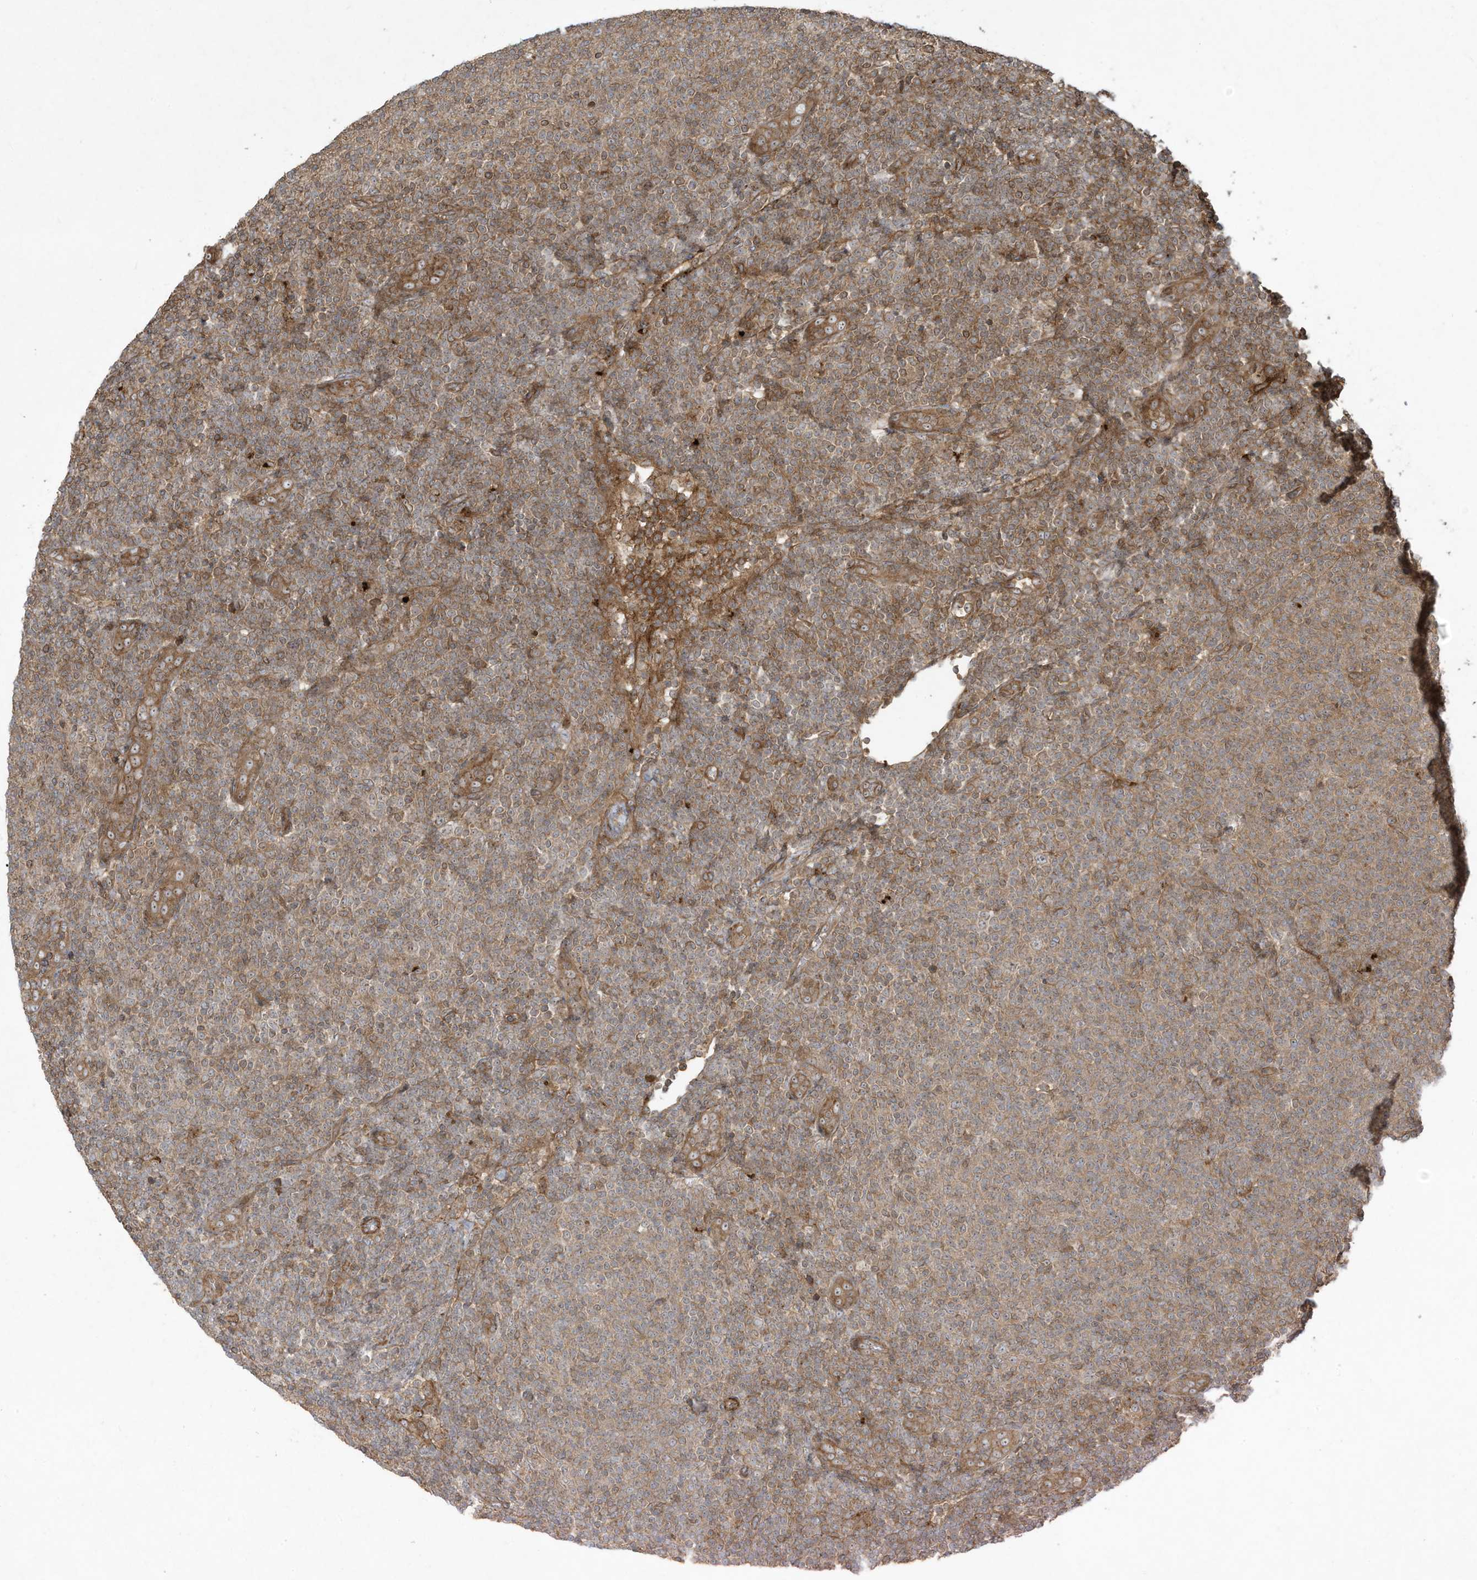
{"staining": {"intensity": "moderate", "quantity": ">75%", "location": "cytoplasmic/membranous"}, "tissue": "lymphoma", "cell_type": "Tumor cells", "image_type": "cancer", "snomed": [{"axis": "morphology", "description": "Malignant lymphoma, non-Hodgkin's type, Low grade"}, {"axis": "topography", "description": "Lymph node"}], "caption": "Low-grade malignant lymphoma, non-Hodgkin's type was stained to show a protein in brown. There is medium levels of moderate cytoplasmic/membranous expression in about >75% of tumor cells. The staining is performed using DAB brown chromogen to label protein expression. The nuclei are counter-stained blue using hematoxylin.", "gene": "DDIT4", "patient": {"sex": "male", "age": 66}}